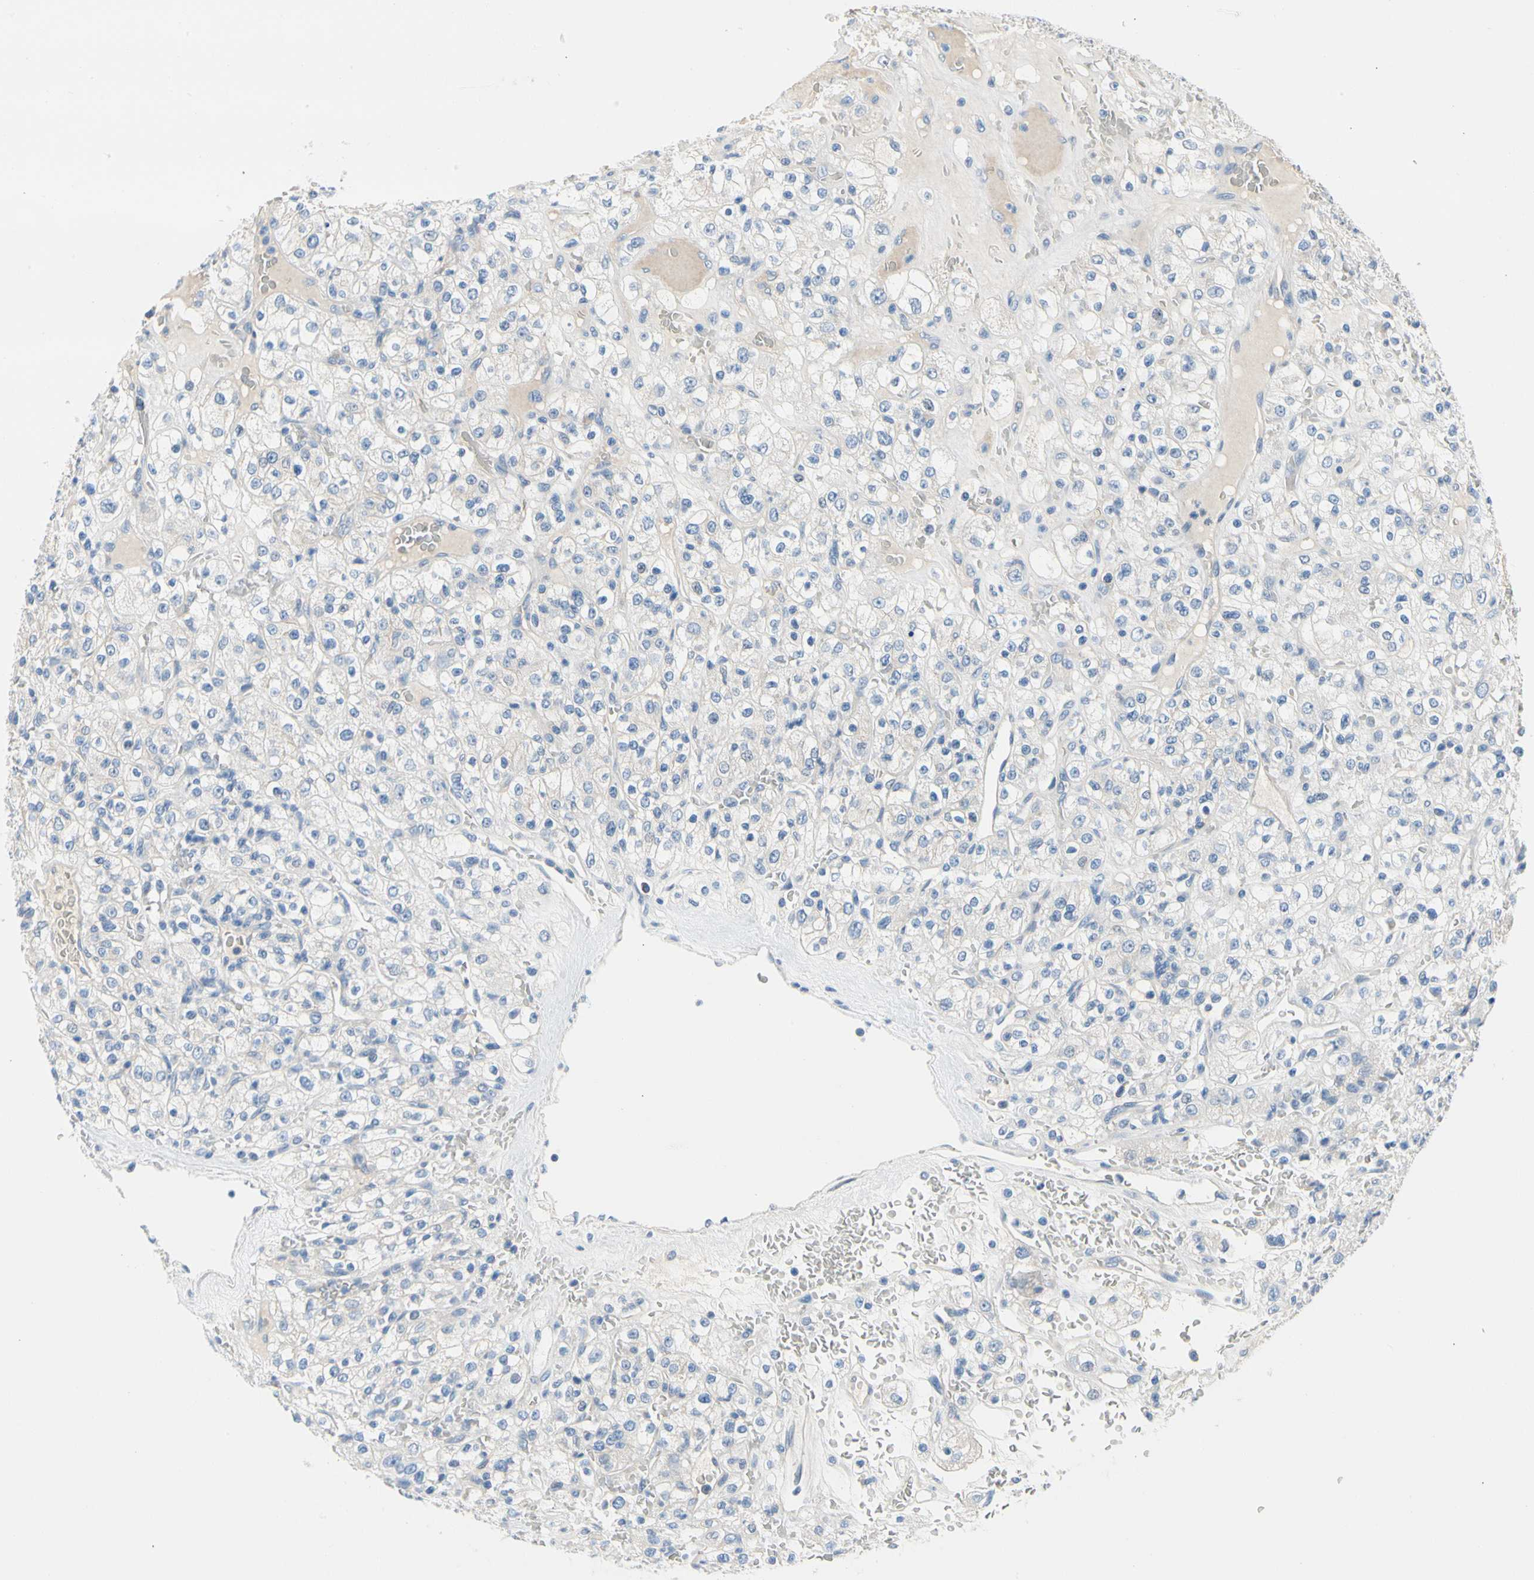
{"staining": {"intensity": "negative", "quantity": "none", "location": "none"}, "tissue": "renal cancer", "cell_type": "Tumor cells", "image_type": "cancer", "snomed": [{"axis": "morphology", "description": "Normal tissue, NOS"}, {"axis": "morphology", "description": "Adenocarcinoma, NOS"}, {"axis": "topography", "description": "Kidney"}], "caption": "Immunohistochemical staining of human renal adenocarcinoma exhibits no significant staining in tumor cells.", "gene": "CA14", "patient": {"sex": "female", "age": 72}}